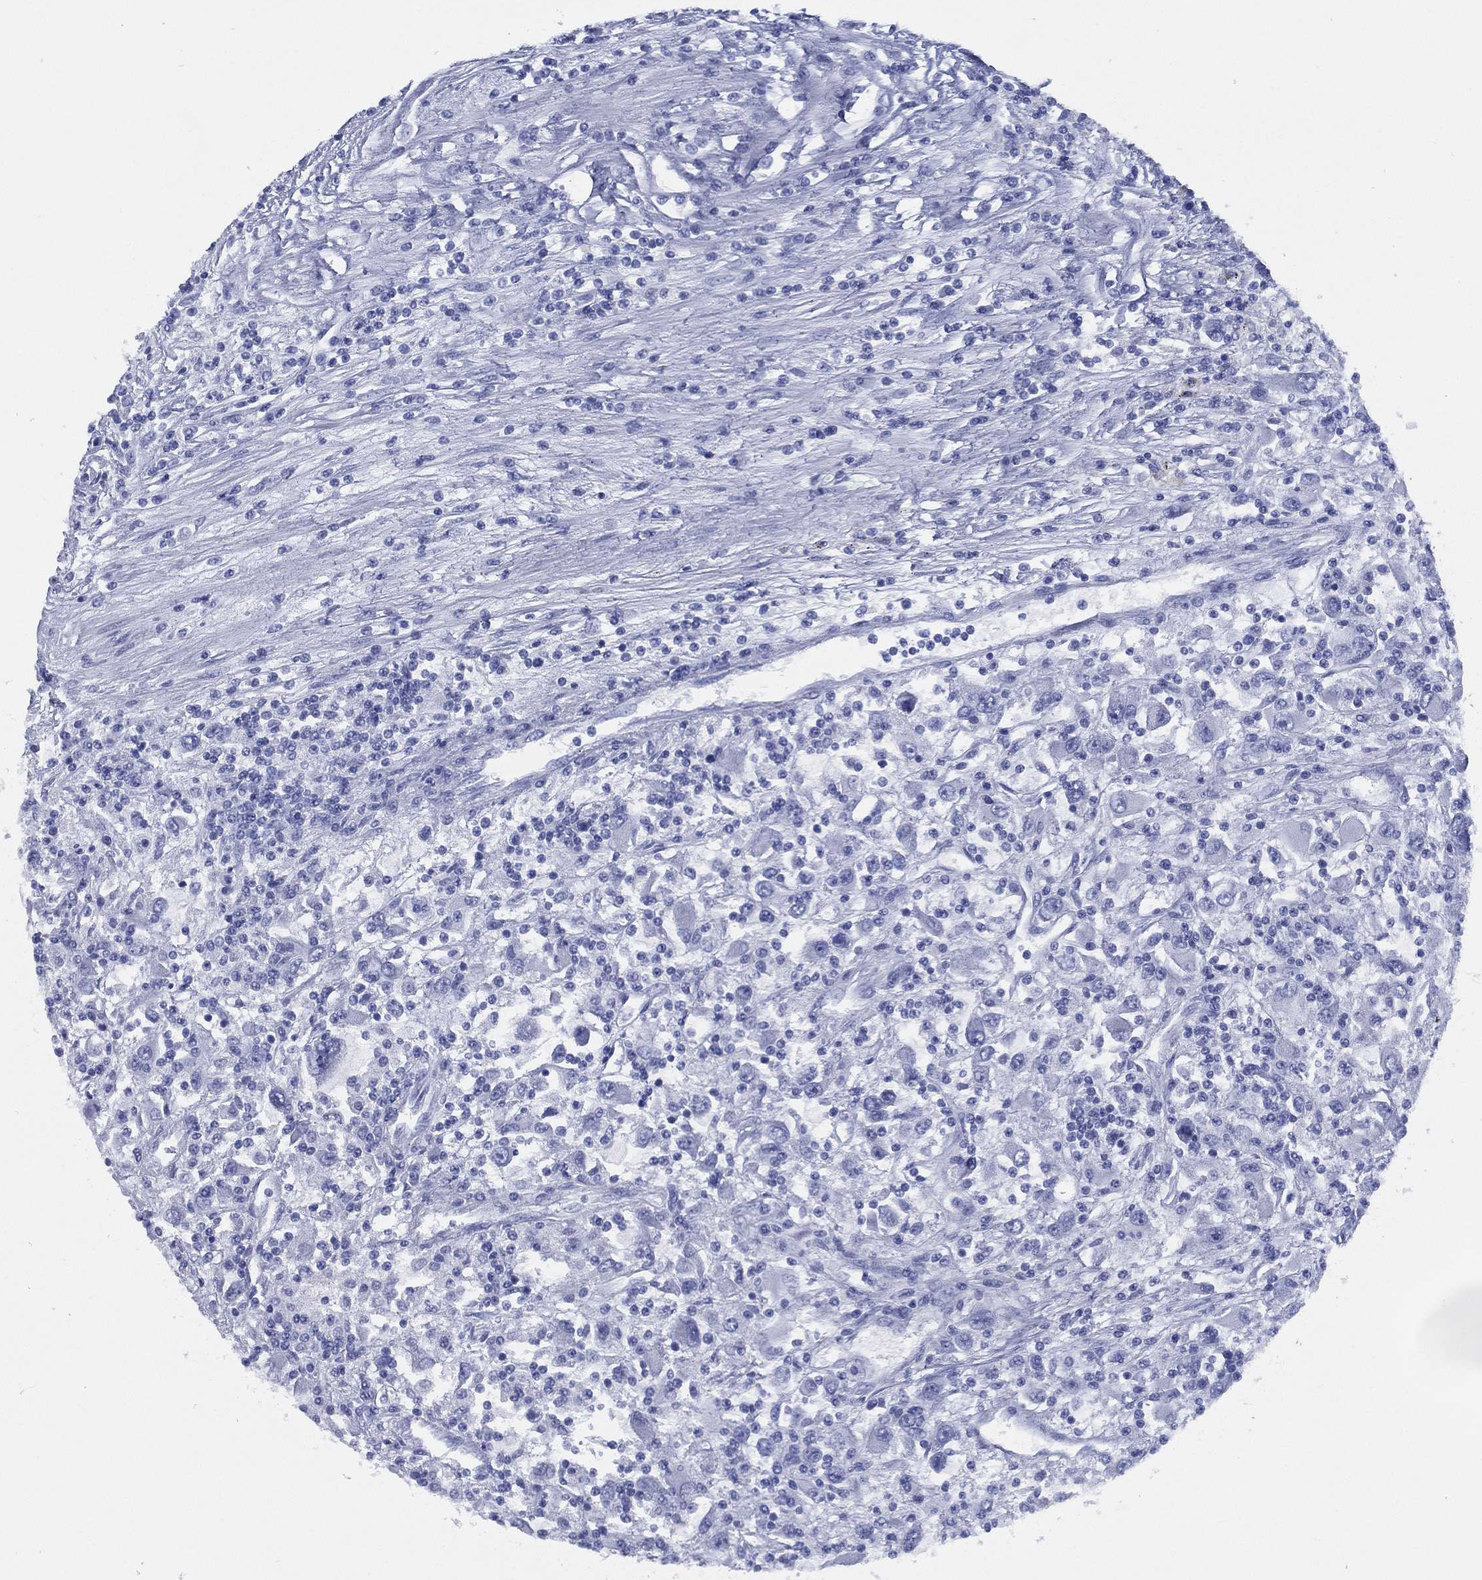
{"staining": {"intensity": "negative", "quantity": "none", "location": "none"}, "tissue": "renal cancer", "cell_type": "Tumor cells", "image_type": "cancer", "snomed": [{"axis": "morphology", "description": "Adenocarcinoma, NOS"}, {"axis": "topography", "description": "Kidney"}], "caption": "The micrograph demonstrates no staining of tumor cells in adenocarcinoma (renal).", "gene": "TMEM252", "patient": {"sex": "female", "age": 67}}